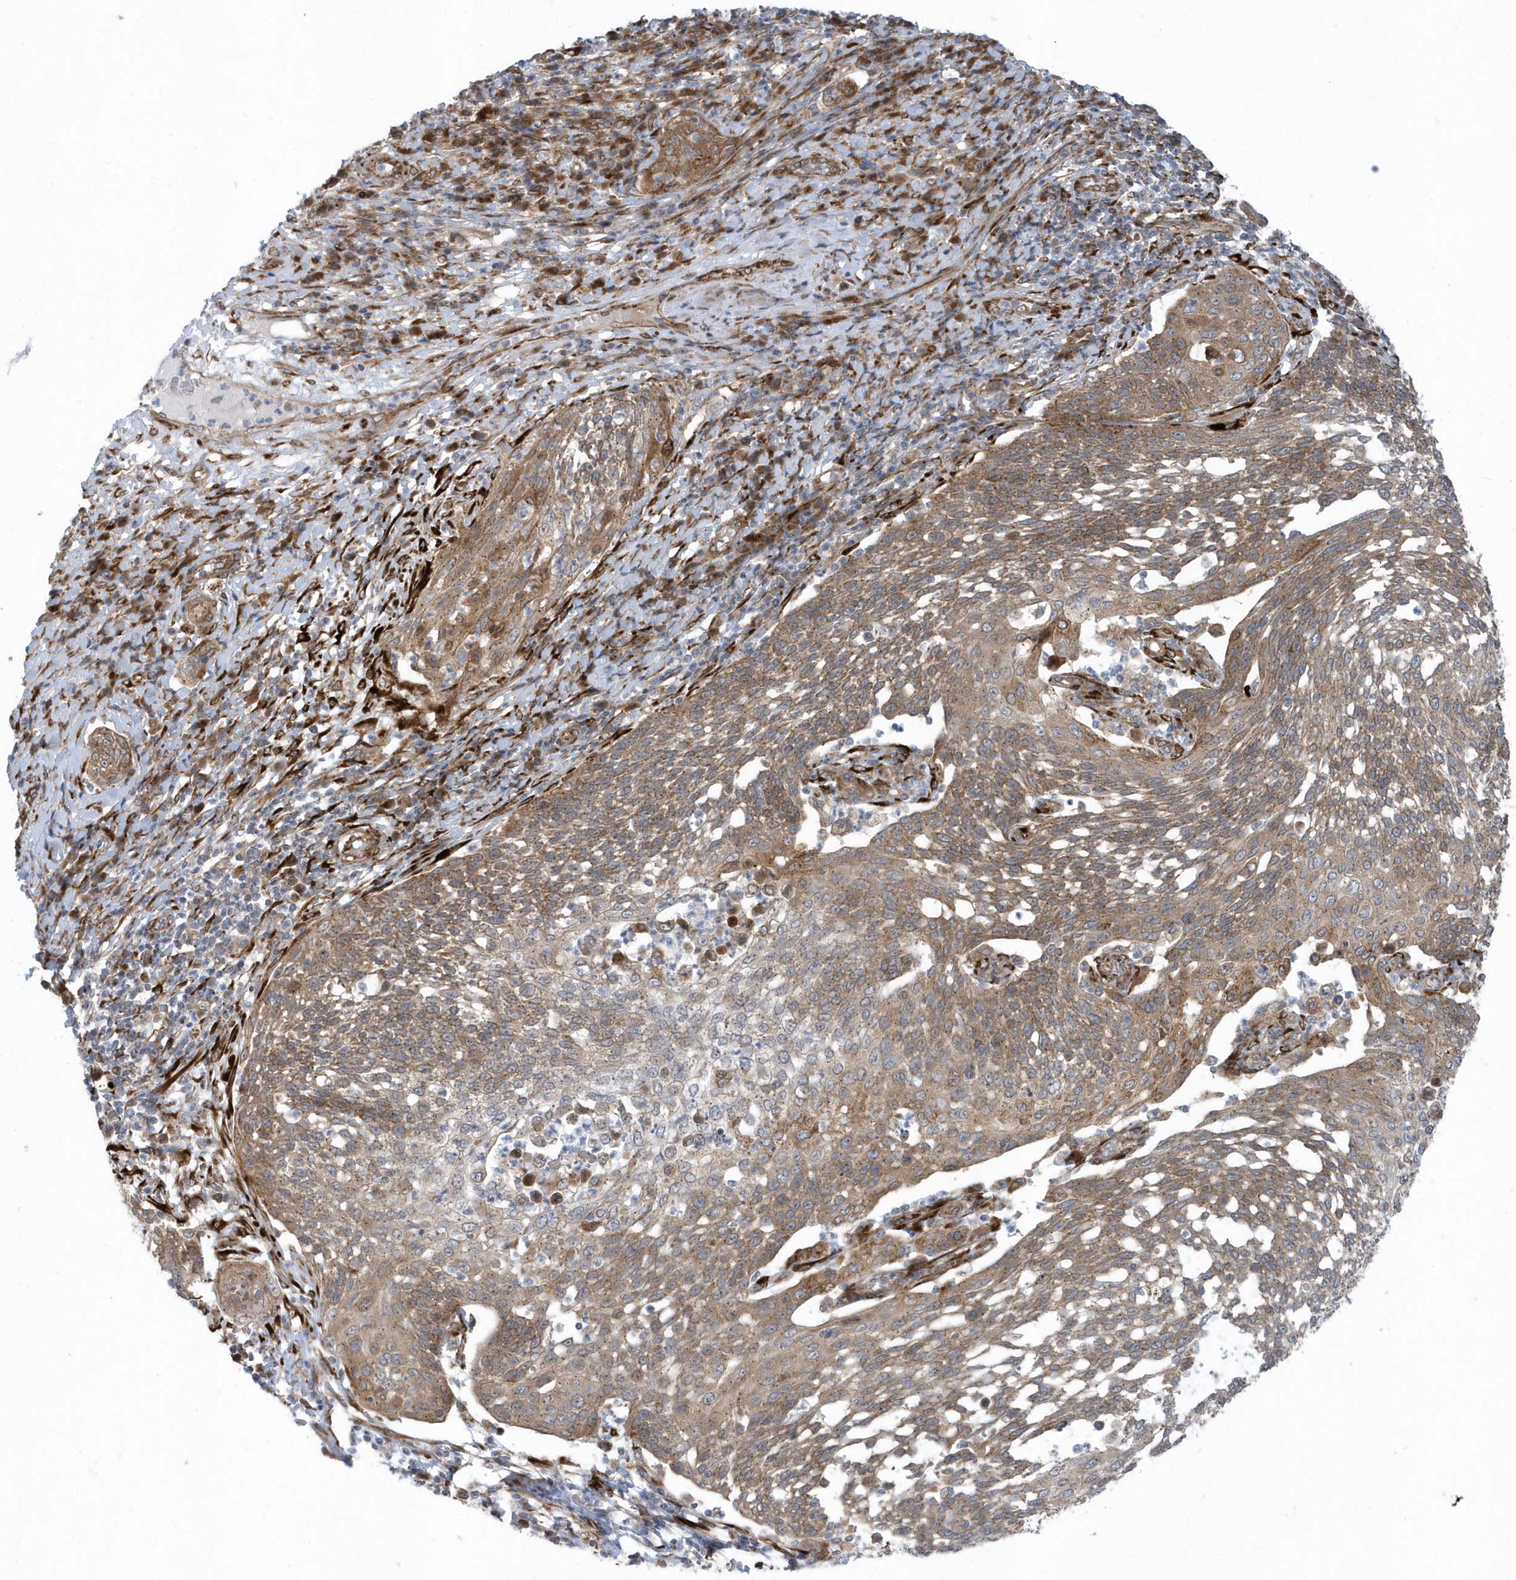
{"staining": {"intensity": "moderate", "quantity": ">75%", "location": "cytoplasmic/membranous"}, "tissue": "cervical cancer", "cell_type": "Tumor cells", "image_type": "cancer", "snomed": [{"axis": "morphology", "description": "Squamous cell carcinoma, NOS"}, {"axis": "topography", "description": "Cervix"}], "caption": "Tumor cells reveal medium levels of moderate cytoplasmic/membranous staining in about >75% of cells in squamous cell carcinoma (cervical). The staining is performed using DAB (3,3'-diaminobenzidine) brown chromogen to label protein expression. The nuclei are counter-stained blue using hematoxylin.", "gene": "FAM98A", "patient": {"sex": "female", "age": 34}}